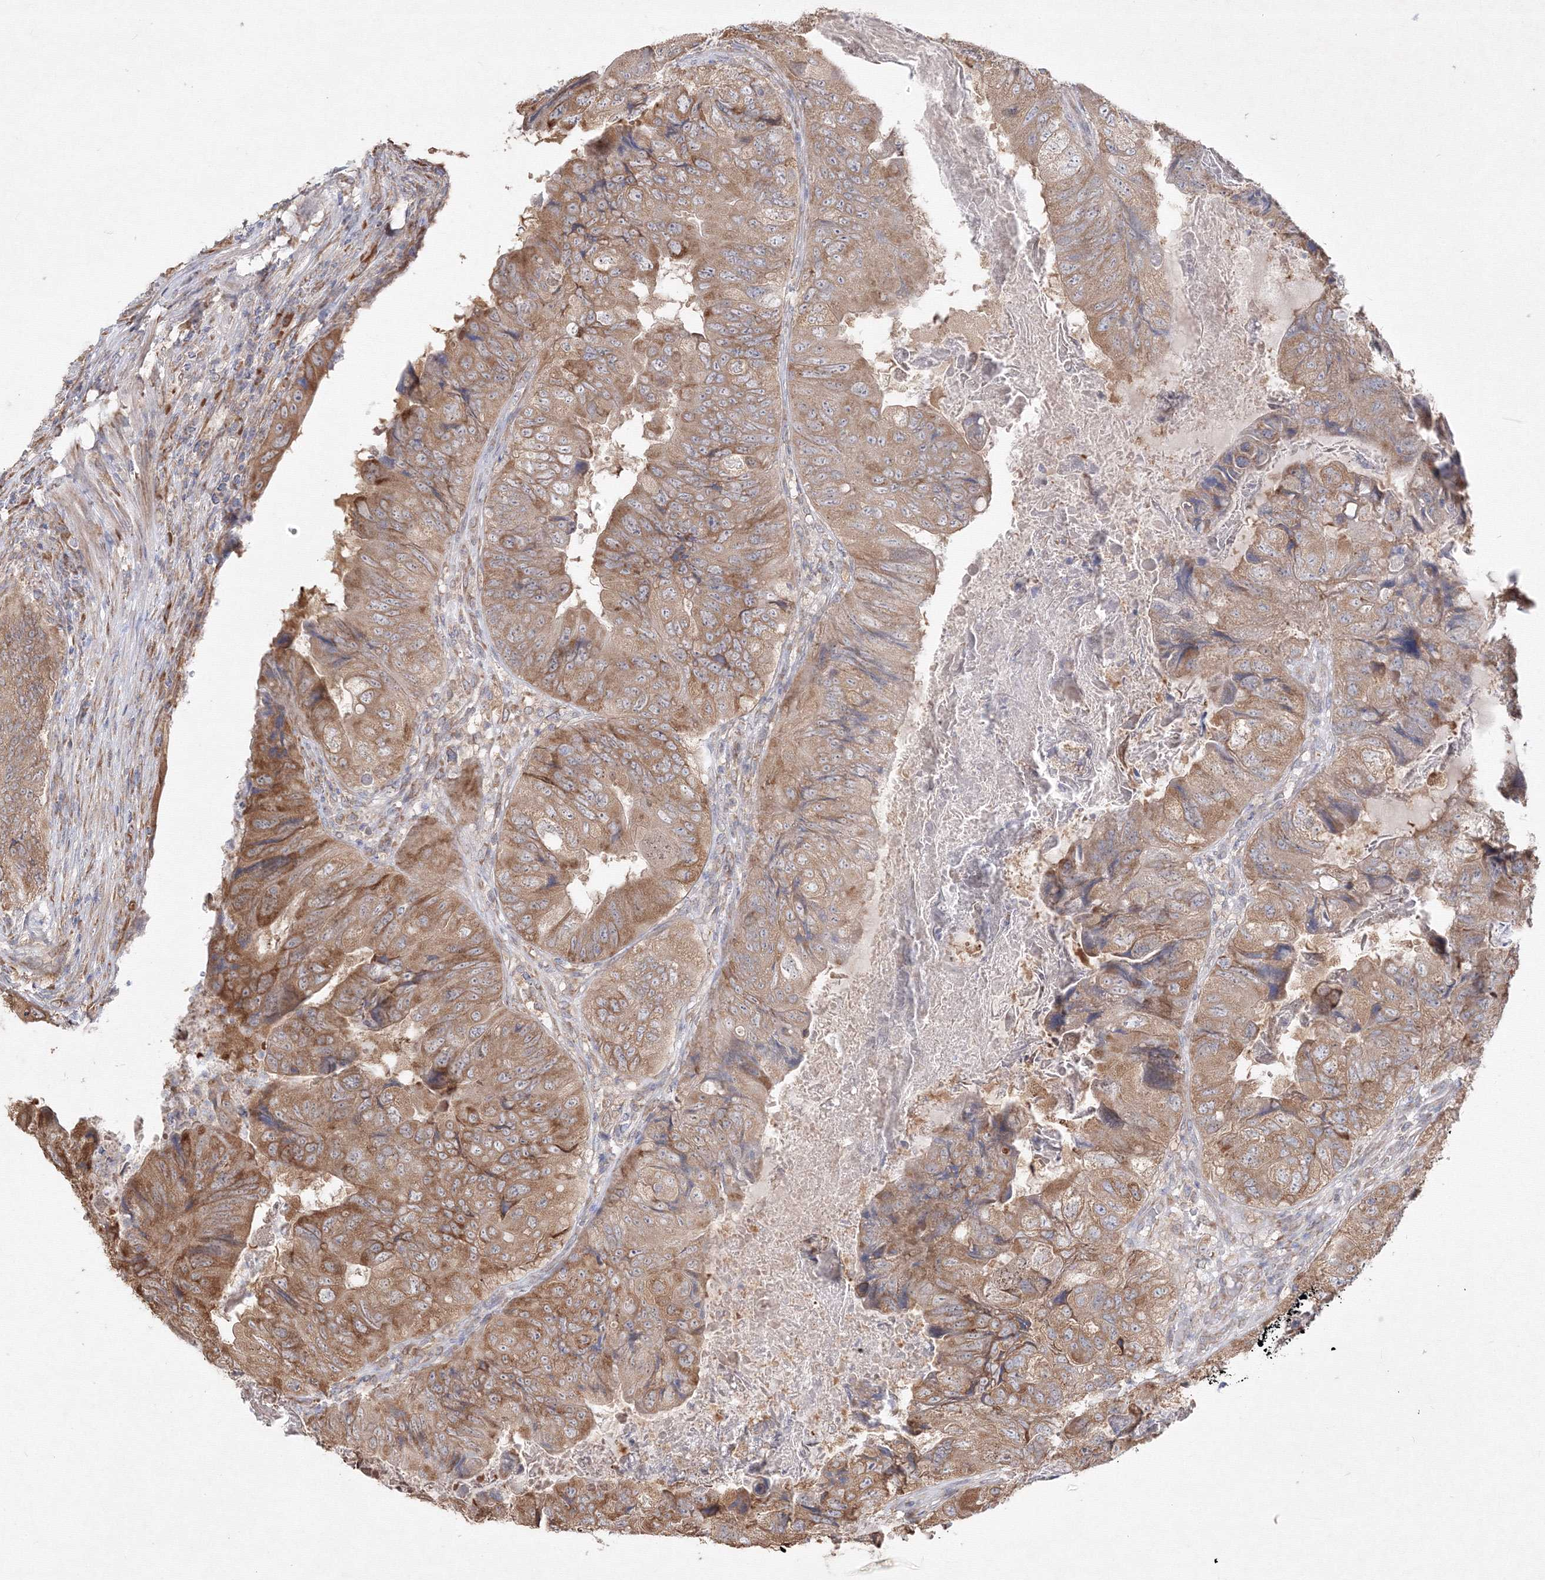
{"staining": {"intensity": "moderate", "quantity": ">75%", "location": "cytoplasmic/membranous"}, "tissue": "colorectal cancer", "cell_type": "Tumor cells", "image_type": "cancer", "snomed": [{"axis": "morphology", "description": "Adenocarcinoma, NOS"}, {"axis": "topography", "description": "Rectum"}], "caption": "The photomicrograph demonstrates immunohistochemical staining of colorectal adenocarcinoma. There is moderate cytoplasmic/membranous staining is identified in about >75% of tumor cells. The staining was performed using DAB to visualize the protein expression in brown, while the nuclei were stained in blue with hematoxylin (Magnification: 20x).", "gene": "FBXL8", "patient": {"sex": "male", "age": 63}}